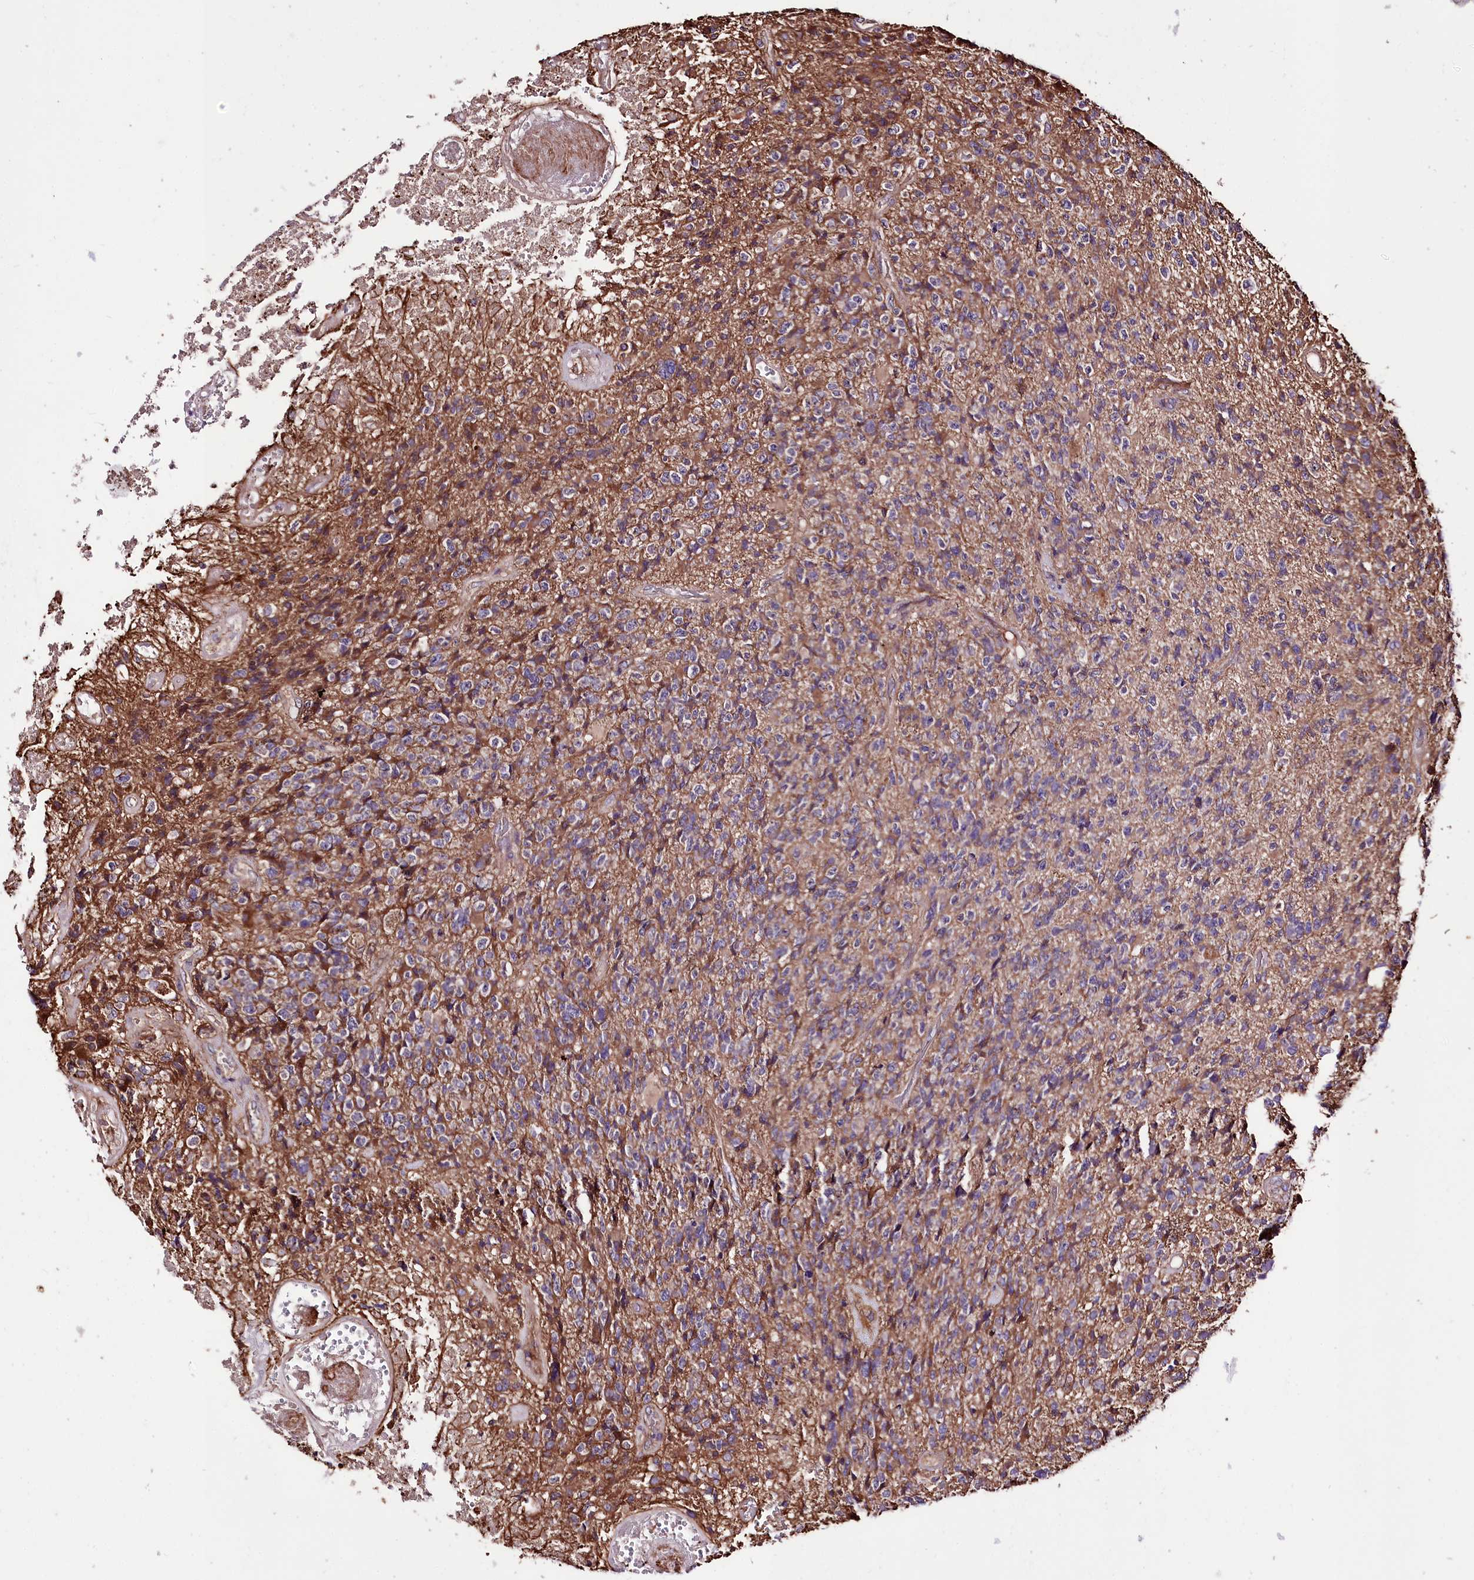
{"staining": {"intensity": "negative", "quantity": "none", "location": "none"}, "tissue": "glioma", "cell_type": "Tumor cells", "image_type": "cancer", "snomed": [{"axis": "morphology", "description": "Glioma, malignant, High grade"}, {"axis": "topography", "description": "Brain"}], "caption": "This is a micrograph of immunohistochemistry staining of glioma, which shows no staining in tumor cells.", "gene": "WWC1", "patient": {"sex": "male", "age": 76}}